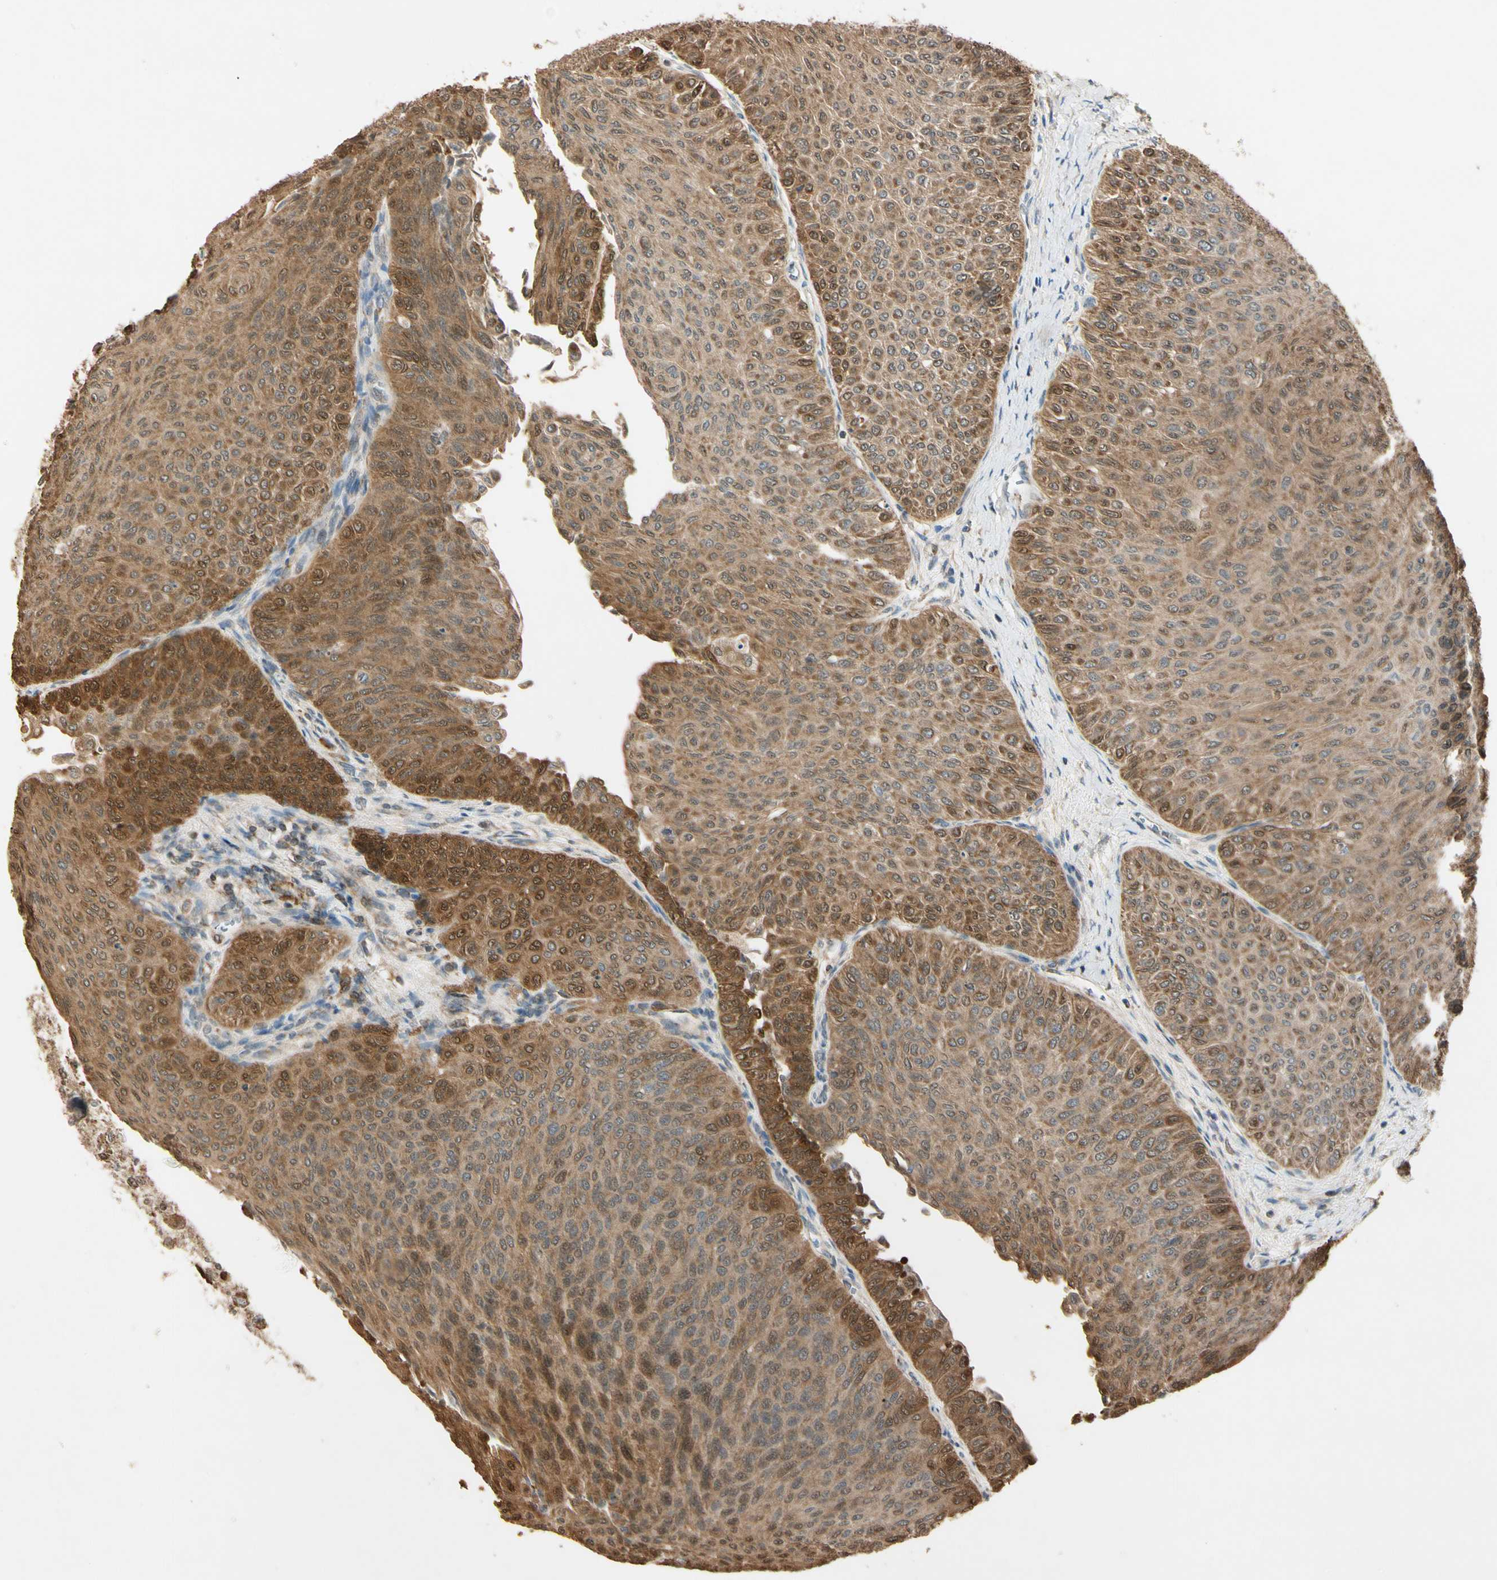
{"staining": {"intensity": "moderate", "quantity": ">75%", "location": "cytoplasmic/membranous,nuclear"}, "tissue": "urothelial cancer", "cell_type": "Tumor cells", "image_type": "cancer", "snomed": [{"axis": "morphology", "description": "Urothelial carcinoma, Low grade"}, {"axis": "topography", "description": "Urinary bladder"}], "caption": "DAB immunohistochemical staining of low-grade urothelial carcinoma reveals moderate cytoplasmic/membranous and nuclear protein staining in about >75% of tumor cells. (DAB IHC, brown staining for protein, blue staining for nuclei).", "gene": "PRDX5", "patient": {"sex": "male", "age": 78}}